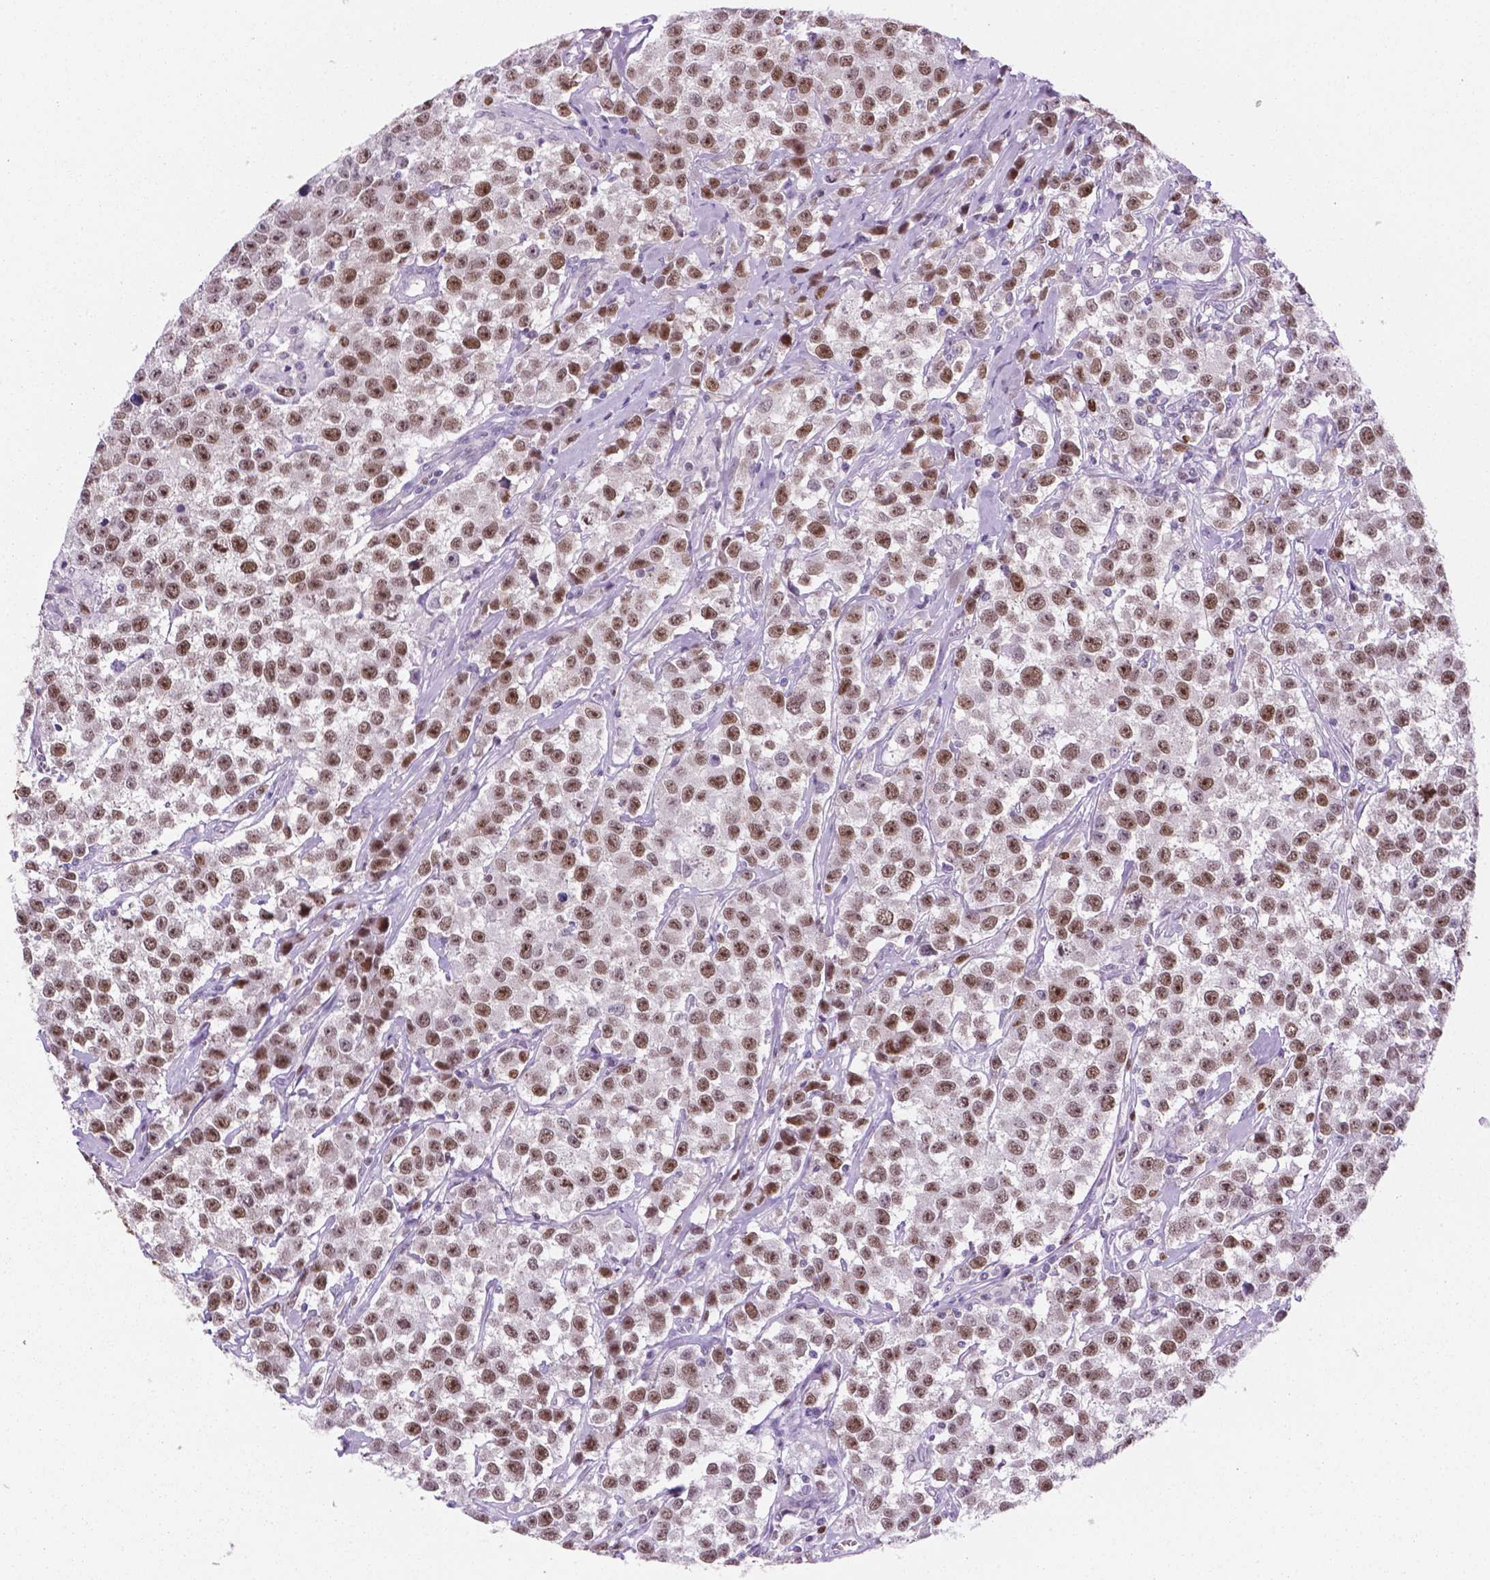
{"staining": {"intensity": "moderate", "quantity": ">75%", "location": "nuclear"}, "tissue": "testis cancer", "cell_type": "Tumor cells", "image_type": "cancer", "snomed": [{"axis": "morphology", "description": "Seminoma, NOS"}, {"axis": "topography", "description": "Testis"}], "caption": "There is medium levels of moderate nuclear positivity in tumor cells of testis cancer, as demonstrated by immunohistochemical staining (brown color).", "gene": "NCAPH2", "patient": {"sex": "male", "age": 59}}